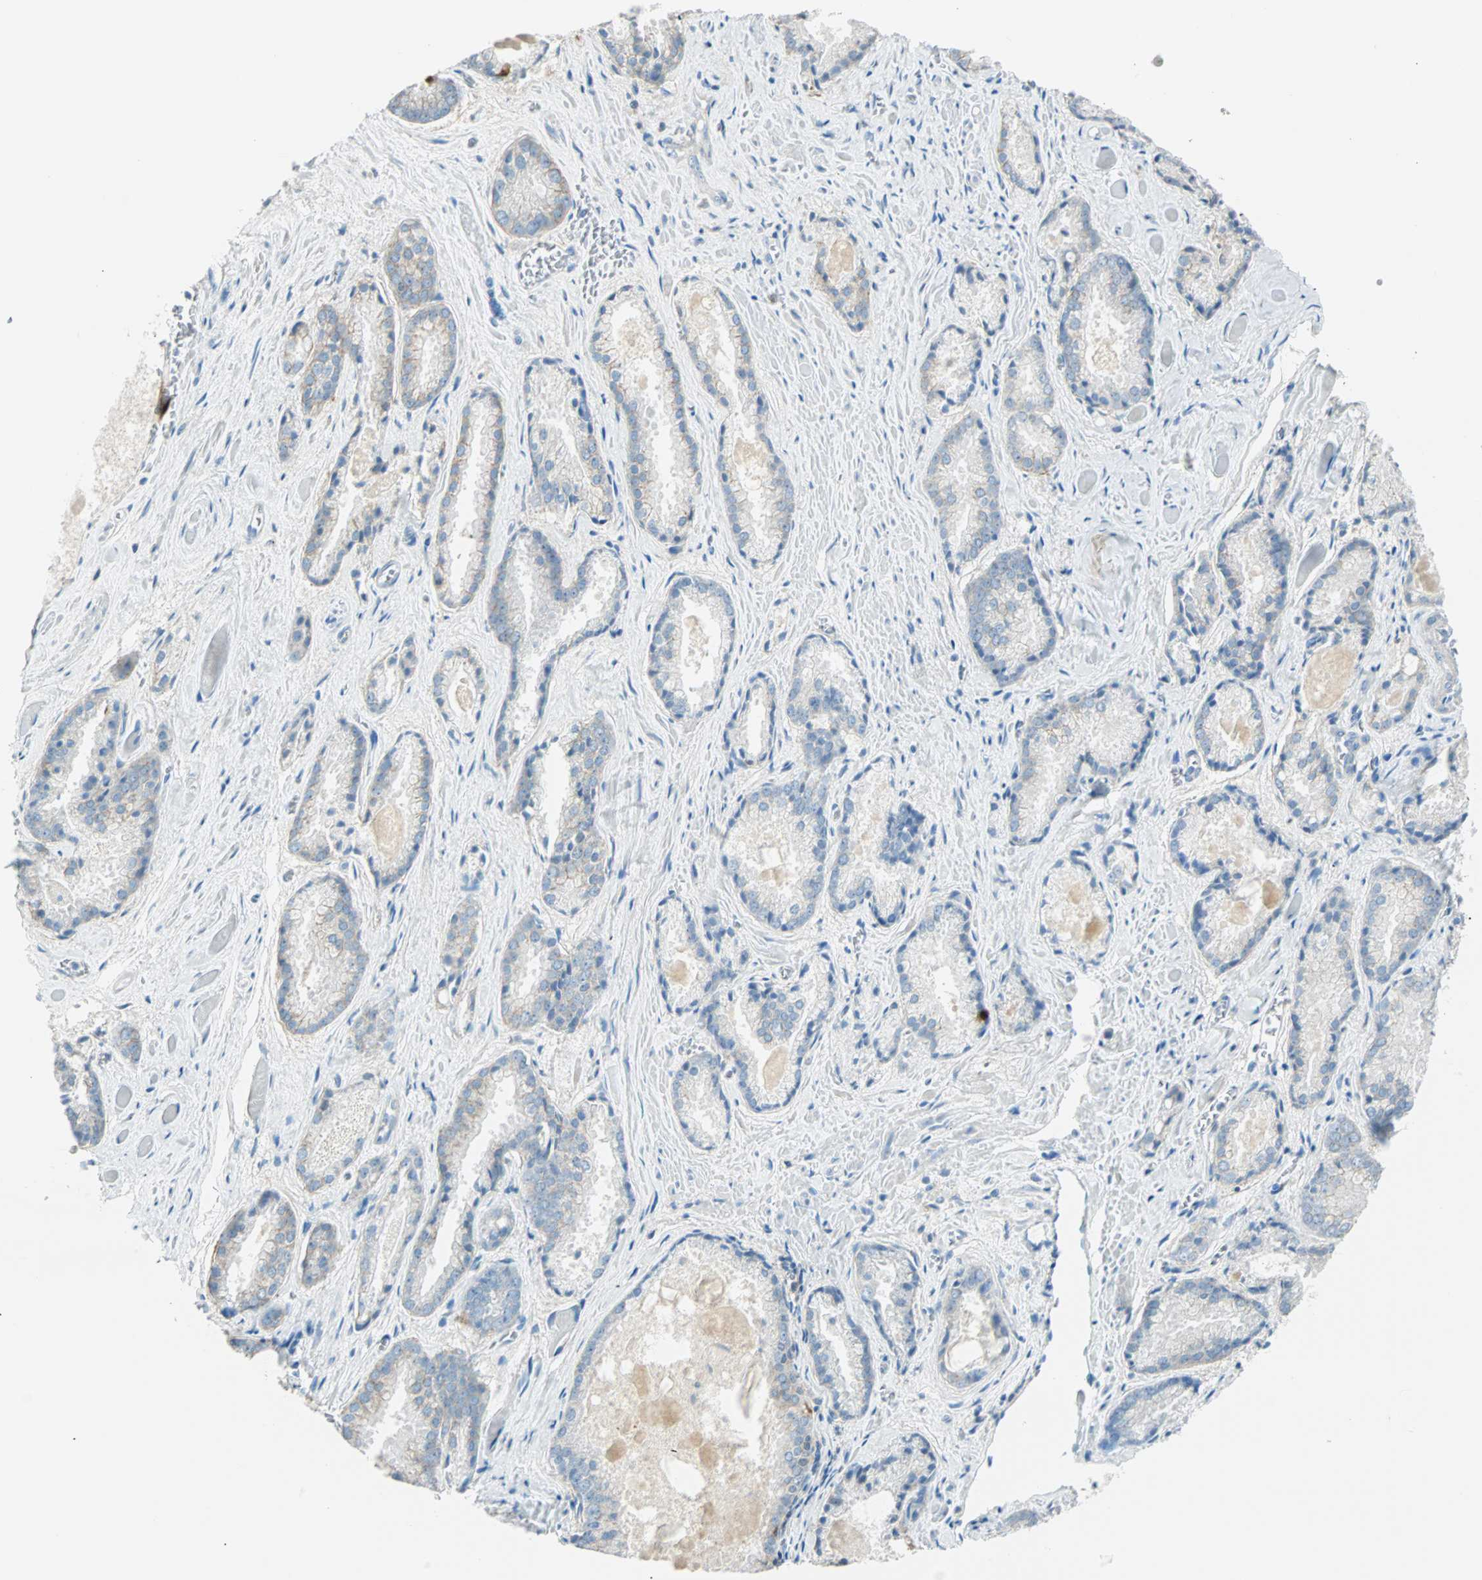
{"staining": {"intensity": "negative", "quantity": "none", "location": "none"}, "tissue": "prostate cancer", "cell_type": "Tumor cells", "image_type": "cancer", "snomed": [{"axis": "morphology", "description": "Adenocarcinoma, Low grade"}, {"axis": "topography", "description": "Prostate"}], "caption": "A micrograph of human prostate adenocarcinoma (low-grade) is negative for staining in tumor cells.", "gene": "PTTG1", "patient": {"sex": "male", "age": 64}}